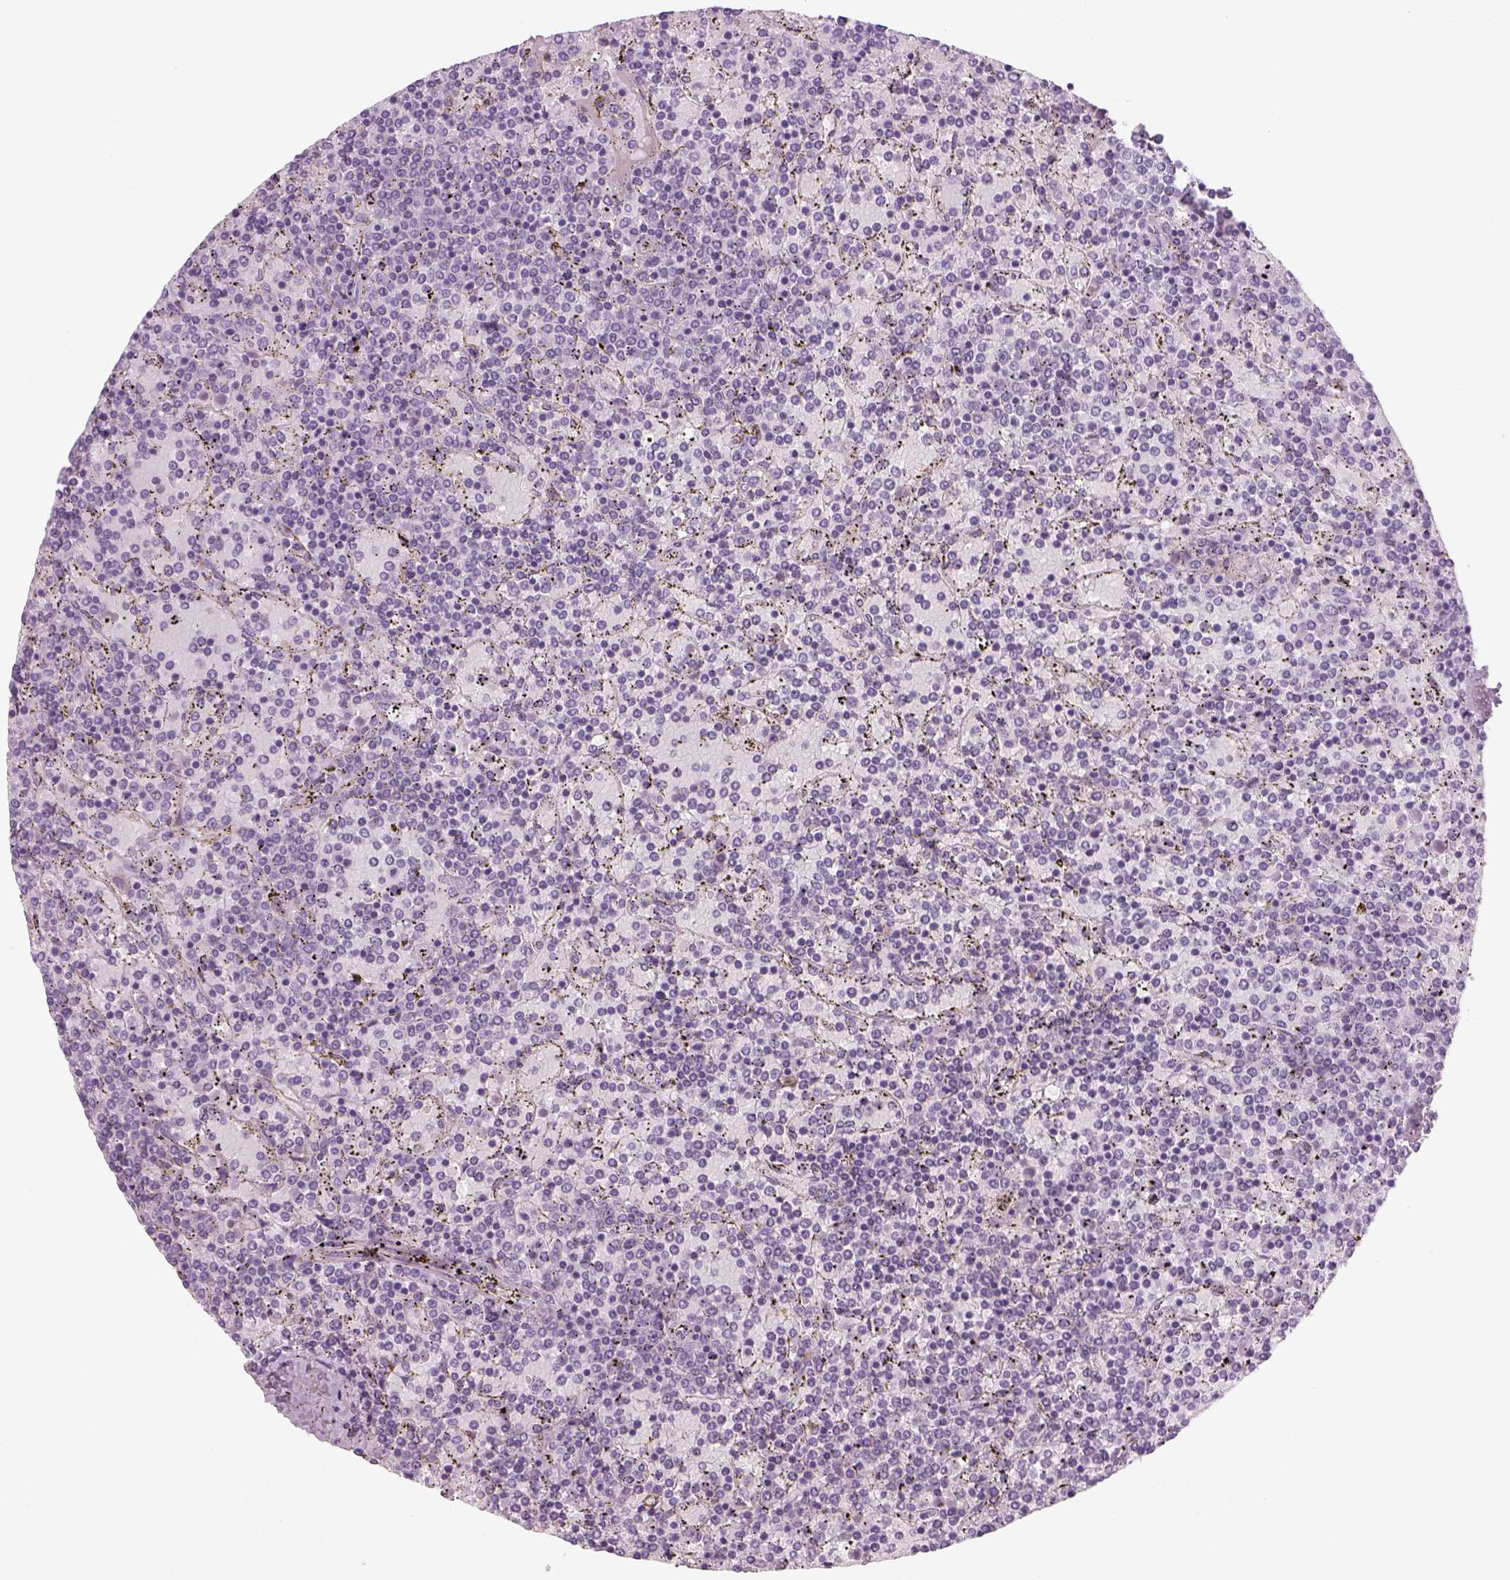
{"staining": {"intensity": "negative", "quantity": "none", "location": "none"}, "tissue": "lymphoma", "cell_type": "Tumor cells", "image_type": "cancer", "snomed": [{"axis": "morphology", "description": "Malignant lymphoma, non-Hodgkin's type, Low grade"}, {"axis": "topography", "description": "Spleen"}], "caption": "Tumor cells show no significant expression in malignant lymphoma, non-Hodgkin's type (low-grade).", "gene": "MDH1B", "patient": {"sex": "female", "age": 77}}